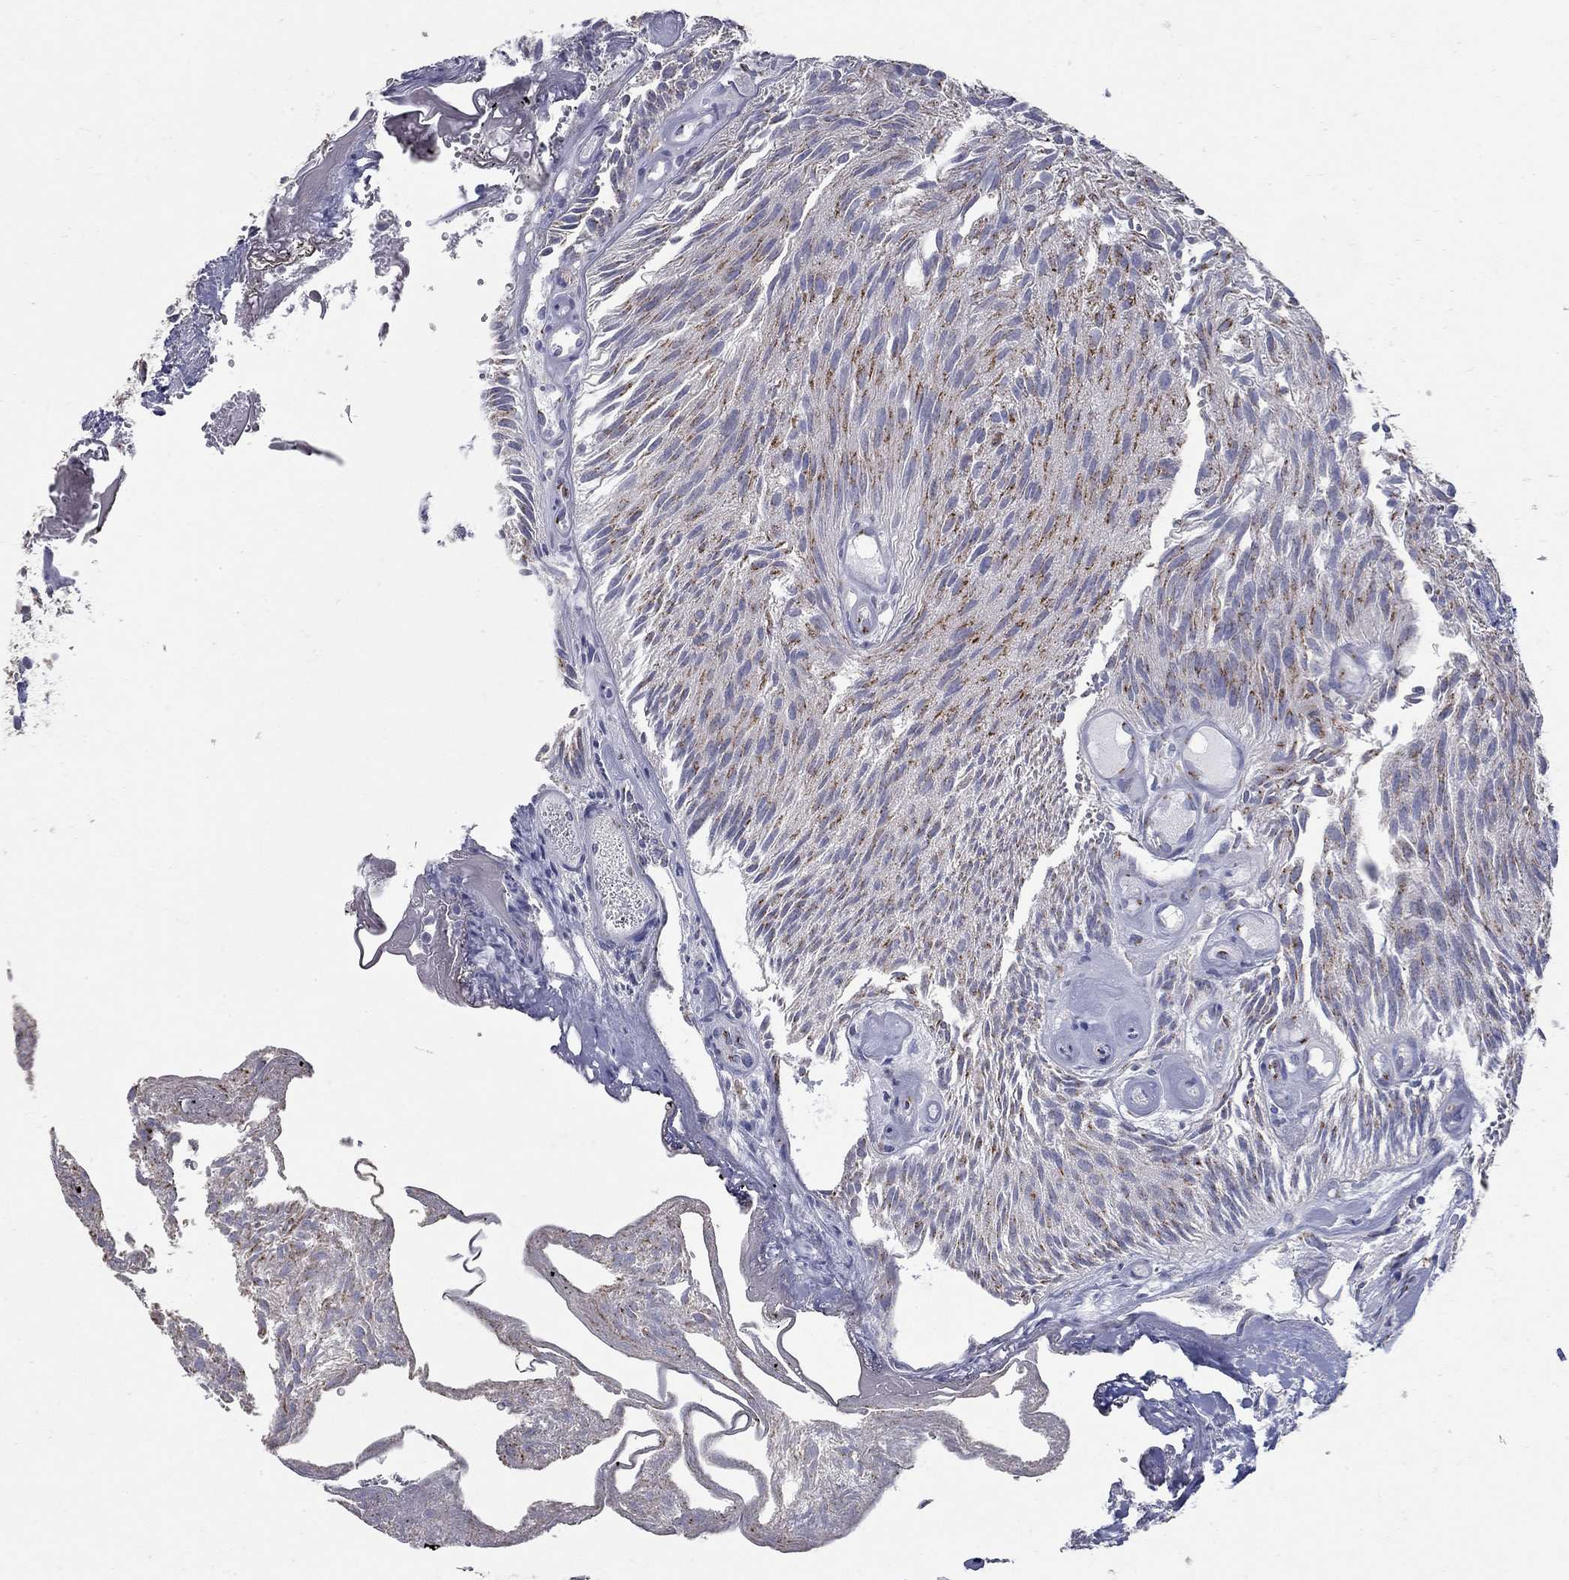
{"staining": {"intensity": "strong", "quantity": "<25%", "location": "cytoplasmic/membranous"}, "tissue": "urothelial cancer", "cell_type": "Tumor cells", "image_type": "cancer", "snomed": [{"axis": "morphology", "description": "Urothelial carcinoma, Low grade"}, {"axis": "topography", "description": "Urinary bladder"}], "caption": "Low-grade urothelial carcinoma tissue displays strong cytoplasmic/membranous expression in approximately <25% of tumor cells, visualized by immunohistochemistry.", "gene": "KIAA0319L", "patient": {"sex": "female", "age": 87}}